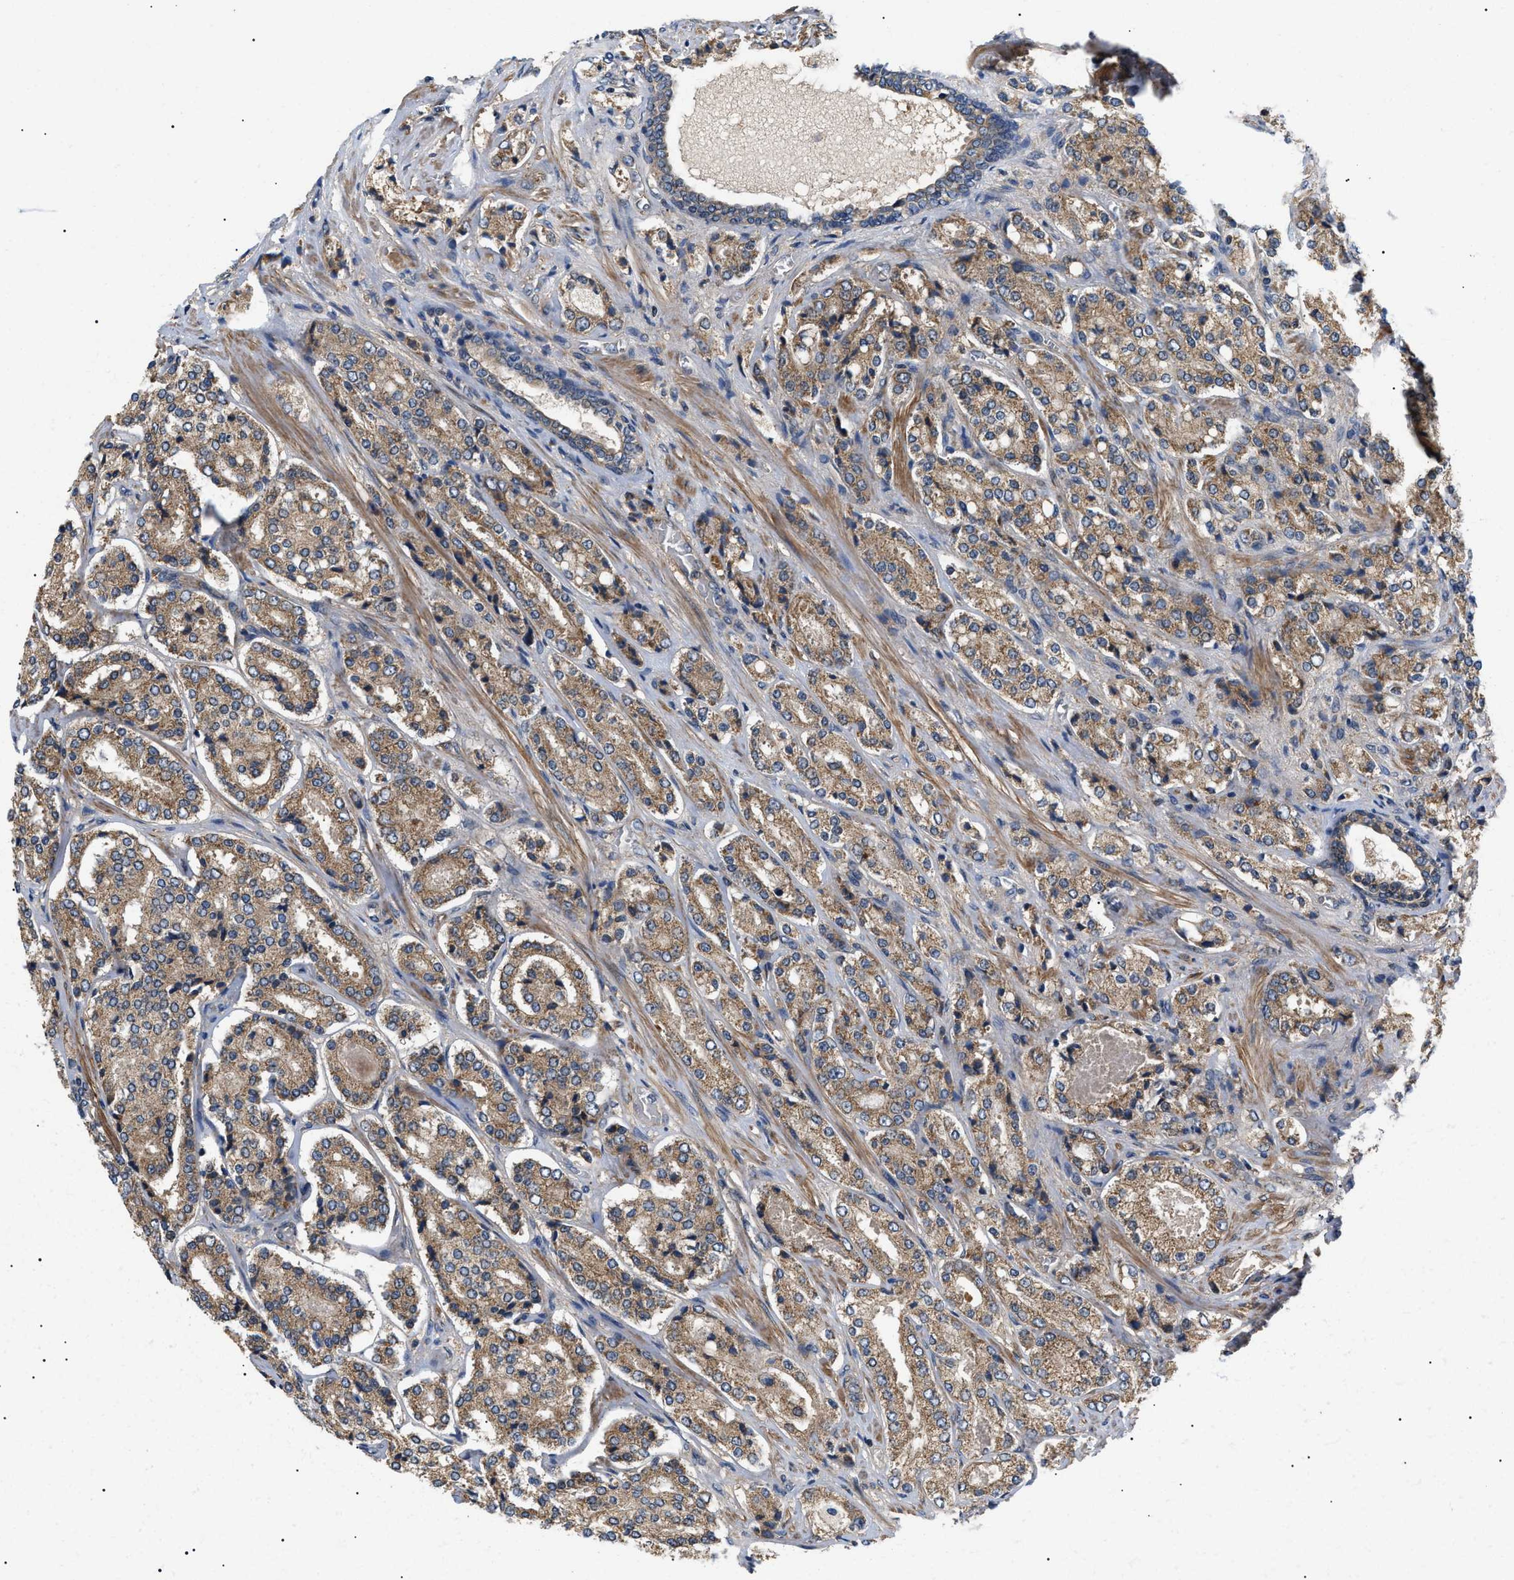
{"staining": {"intensity": "moderate", "quantity": ">75%", "location": "cytoplasmic/membranous"}, "tissue": "prostate cancer", "cell_type": "Tumor cells", "image_type": "cancer", "snomed": [{"axis": "morphology", "description": "Adenocarcinoma, High grade"}, {"axis": "topography", "description": "Prostate"}], "caption": "The image shows a brown stain indicating the presence of a protein in the cytoplasmic/membranous of tumor cells in prostate high-grade adenocarcinoma.", "gene": "PPM1B", "patient": {"sex": "male", "age": 65}}